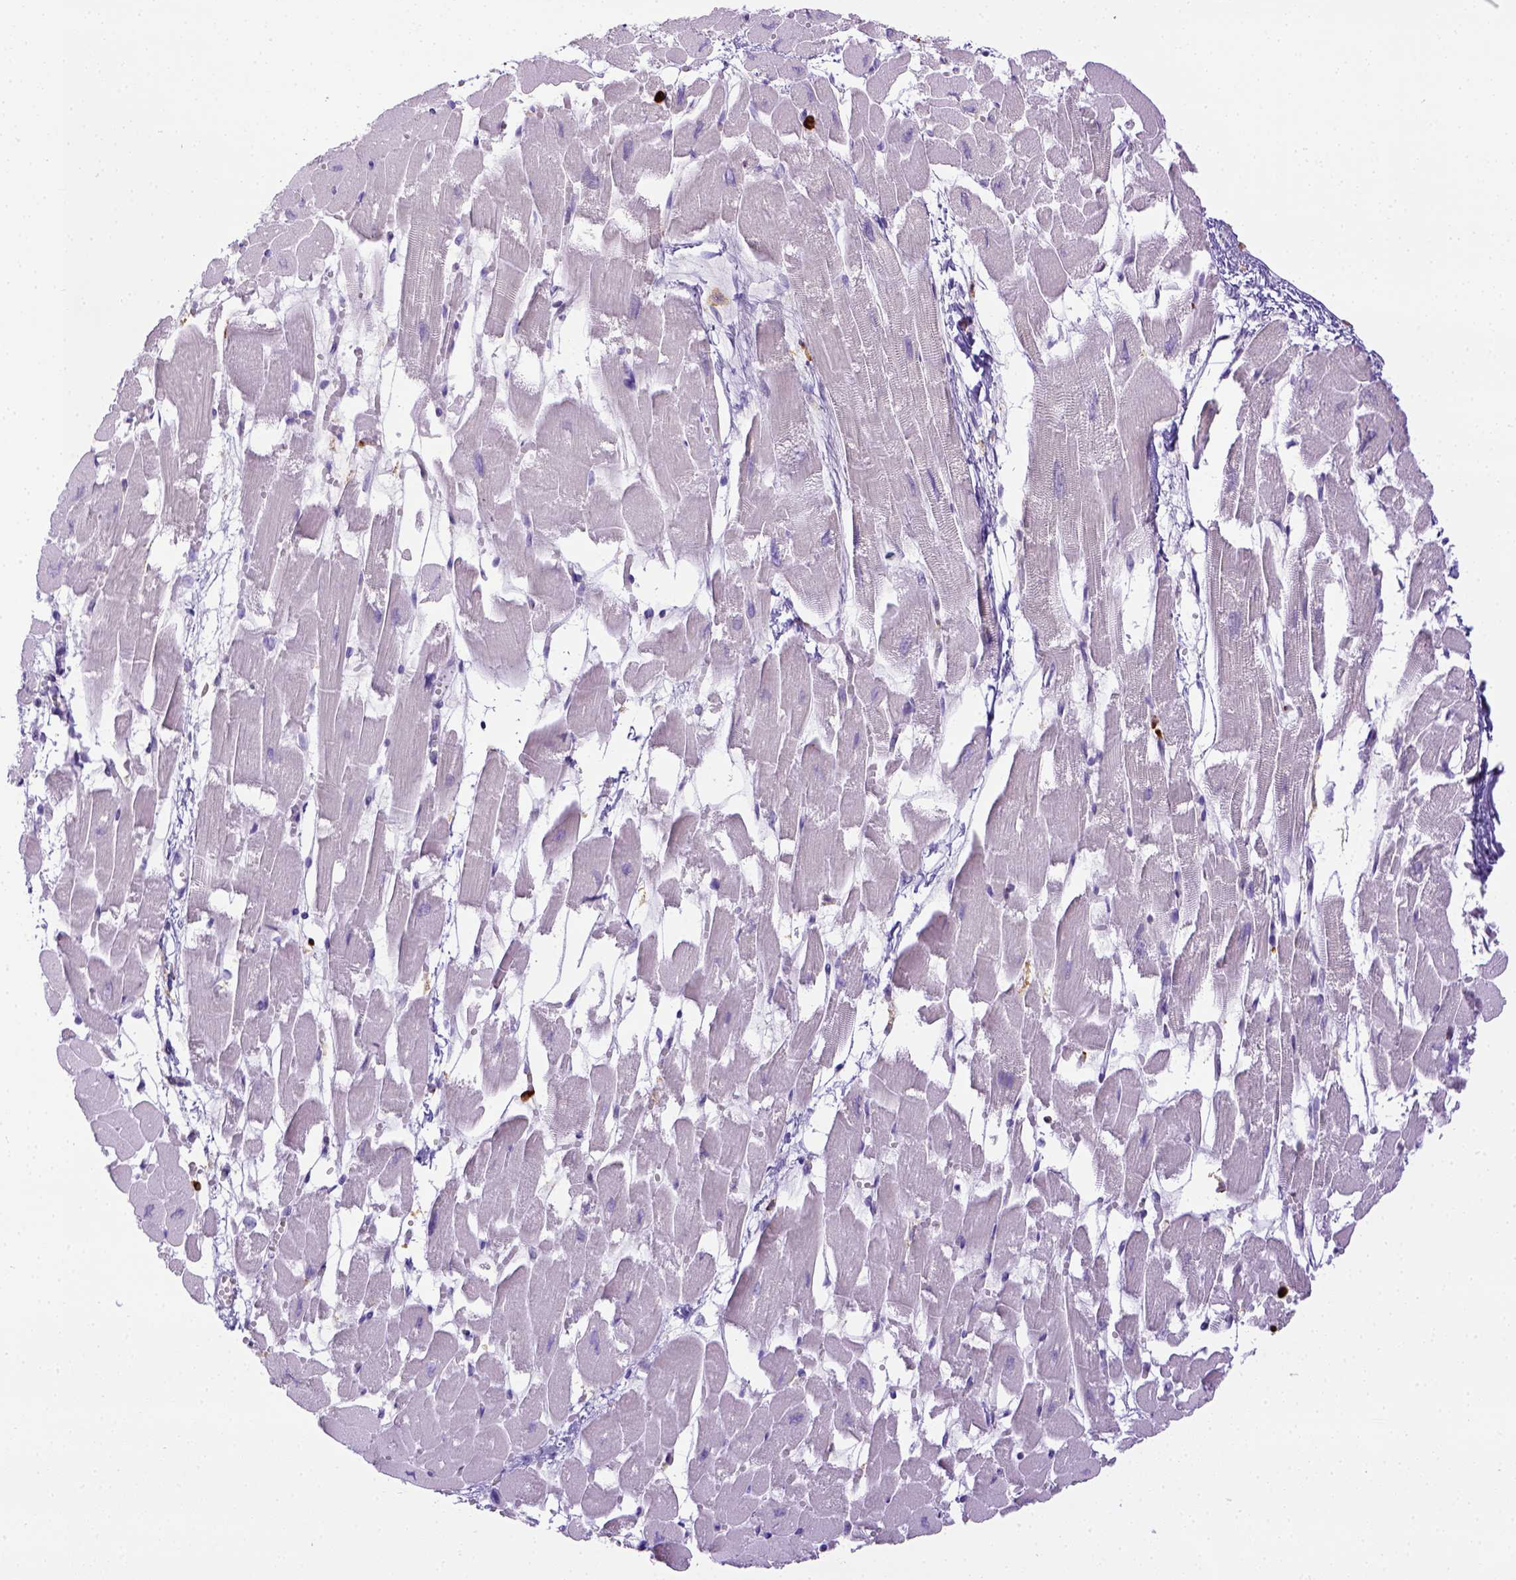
{"staining": {"intensity": "negative", "quantity": "none", "location": "none"}, "tissue": "heart muscle", "cell_type": "Cardiomyocytes", "image_type": "normal", "snomed": [{"axis": "morphology", "description": "Normal tissue, NOS"}, {"axis": "topography", "description": "Heart"}], "caption": "An immunohistochemistry (IHC) micrograph of benign heart muscle is shown. There is no staining in cardiomyocytes of heart muscle.", "gene": "ITGAM", "patient": {"sex": "female", "age": 52}}